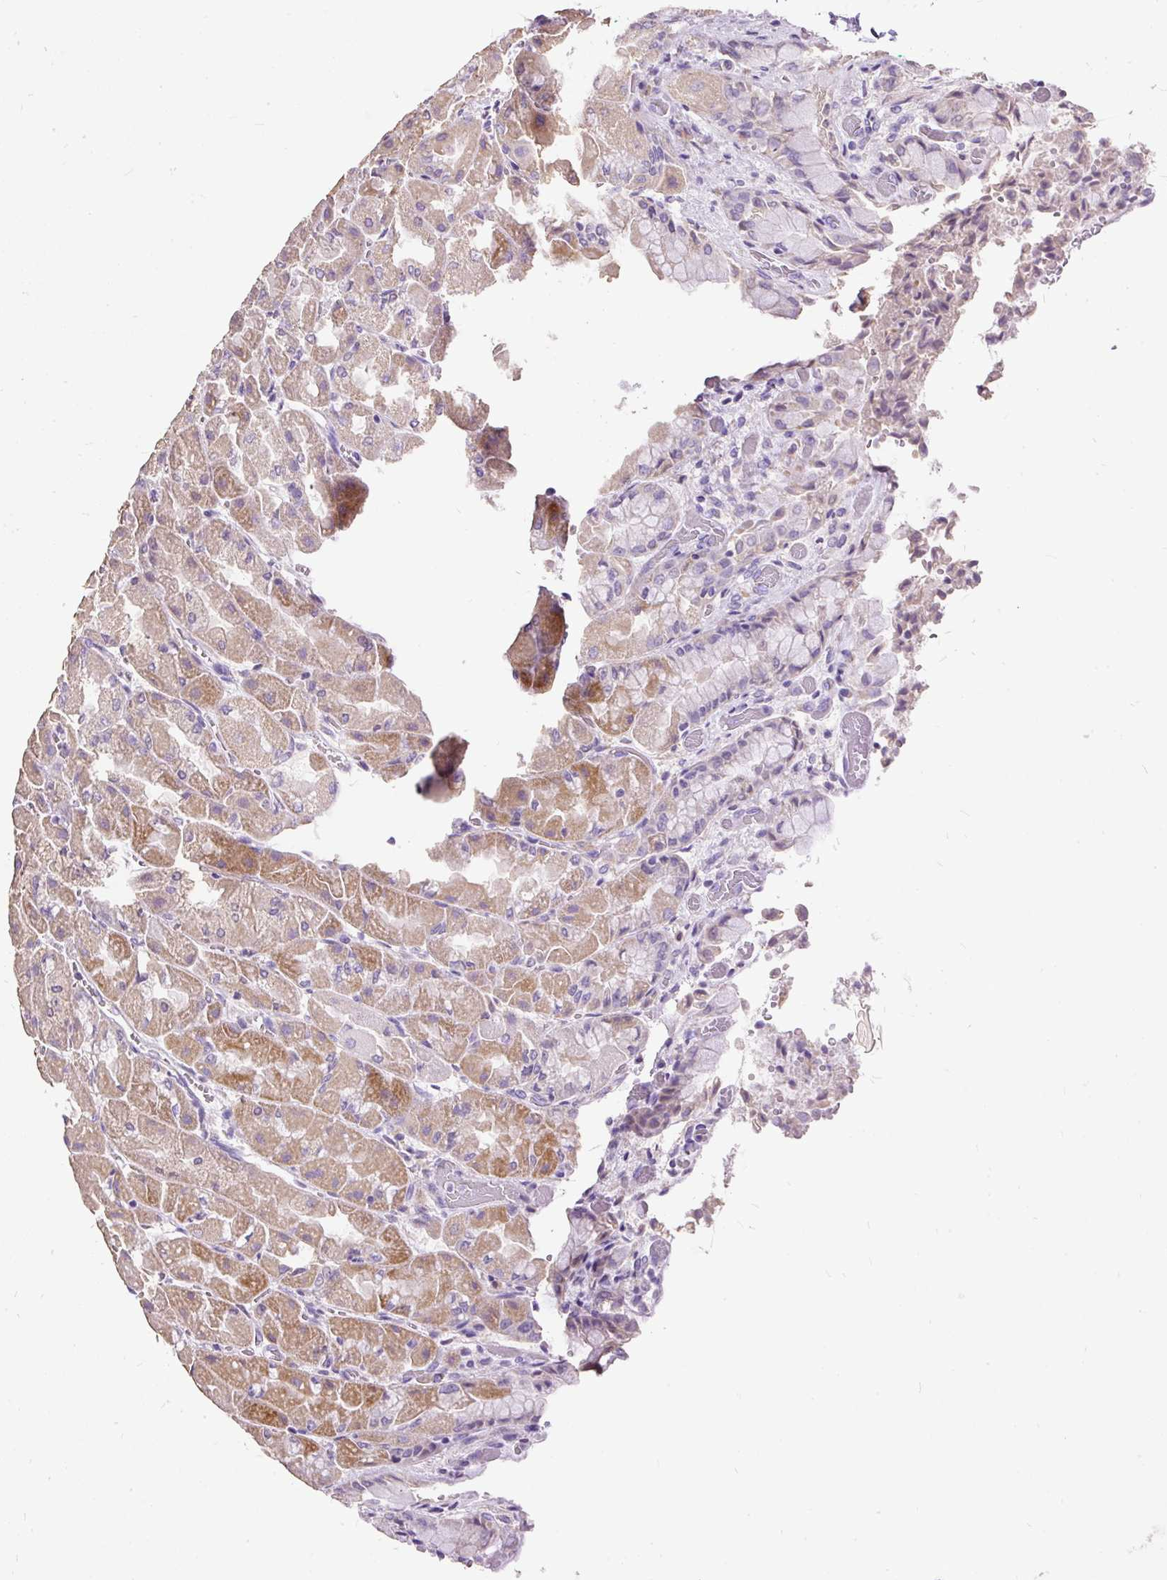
{"staining": {"intensity": "moderate", "quantity": "<25%", "location": "cytoplasmic/membranous"}, "tissue": "stomach", "cell_type": "Glandular cells", "image_type": "normal", "snomed": [{"axis": "morphology", "description": "Normal tissue, NOS"}, {"axis": "topography", "description": "Stomach"}], "caption": "Approximately <25% of glandular cells in unremarkable human stomach reveal moderate cytoplasmic/membranous protein expression as visualized by brown immunohistochemical staining.", "gene": "GBX1", "patient": {"sex": "female", "age": 61}}